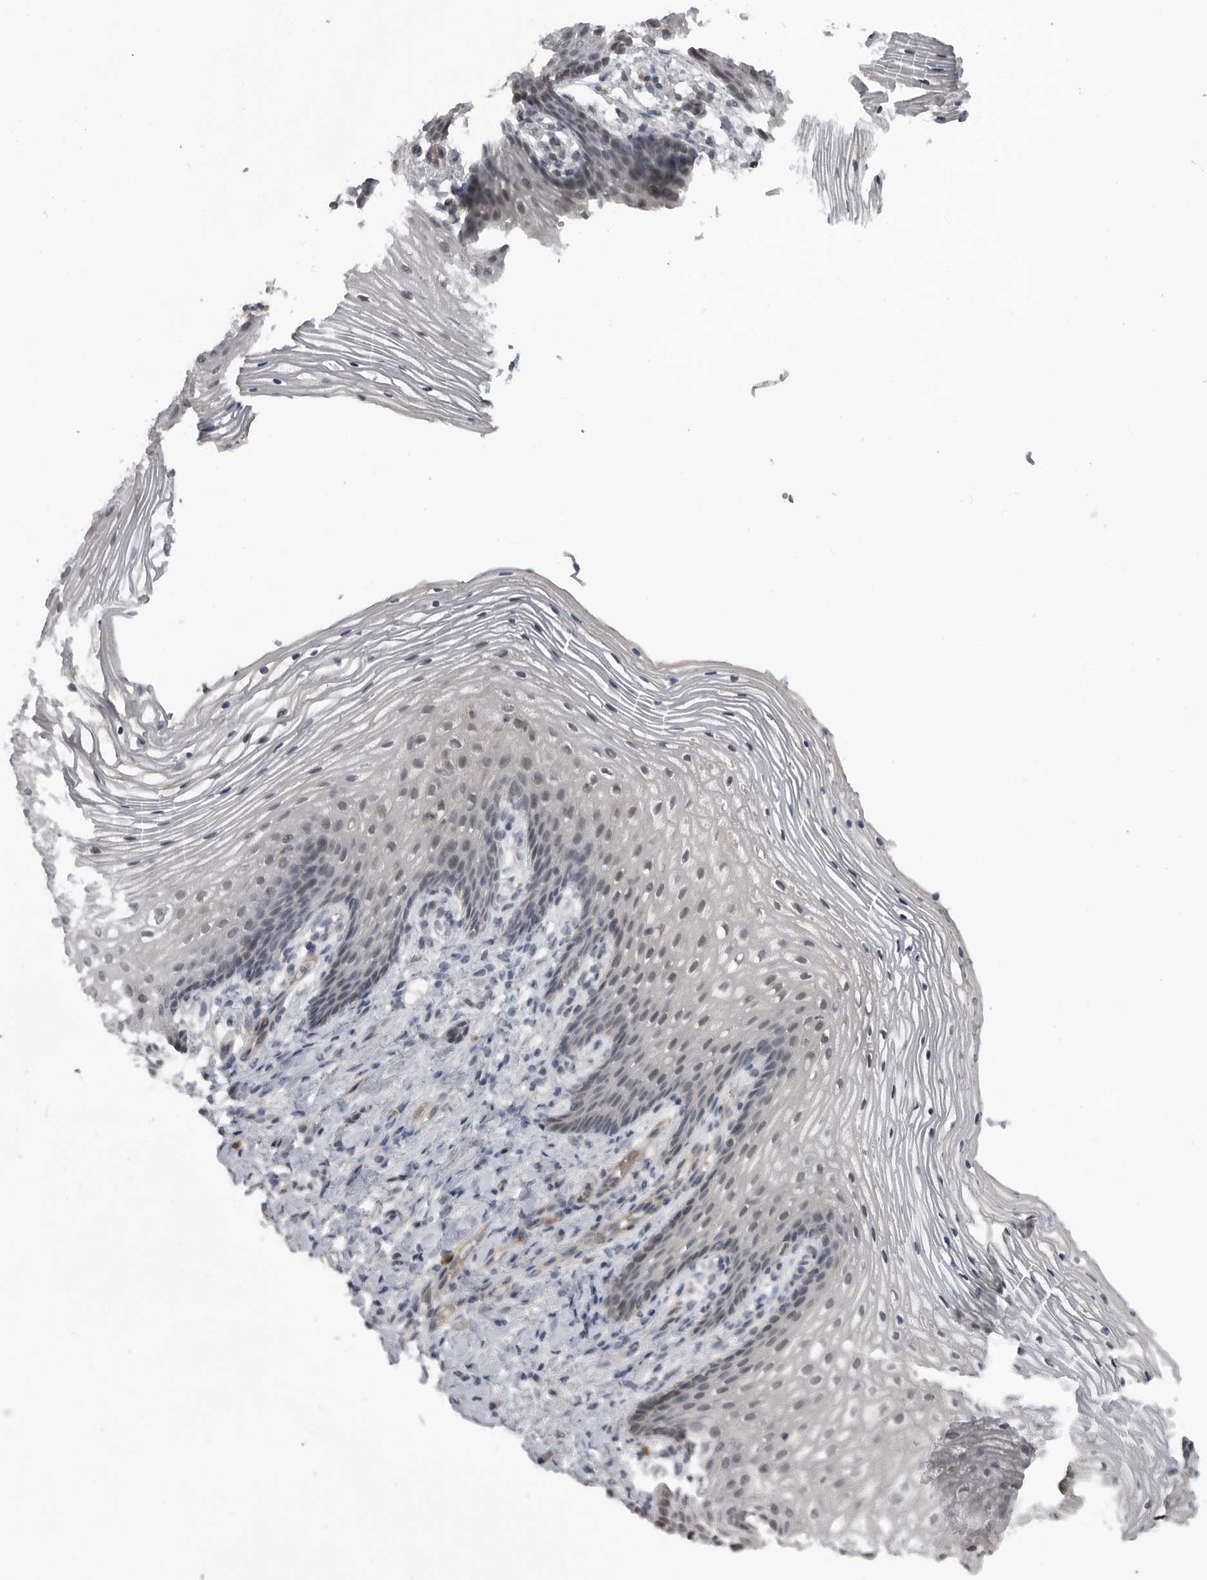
{"staining": {"intensity": "weak", "quantity": "<25%", "location": "cytoplasmic/membranous"}, "tissue": "vagina", "cell_type": "Squamous epithelial cells", "image_type": "normal", "snomed": [{"axis": "morphology", "description": "Normal tissue, NOS"}, {"axis": "topography", "description": "Vagina"}], "caption": "IHC histopathology image of benign vagina: human vagina stained with DAB (3,3'-diaminobenzidine) shows no significant protein positivity in squamous epithelial cells.", "gene": "PLEKHF1", "patient": {"sex": "female", "age": 60}}